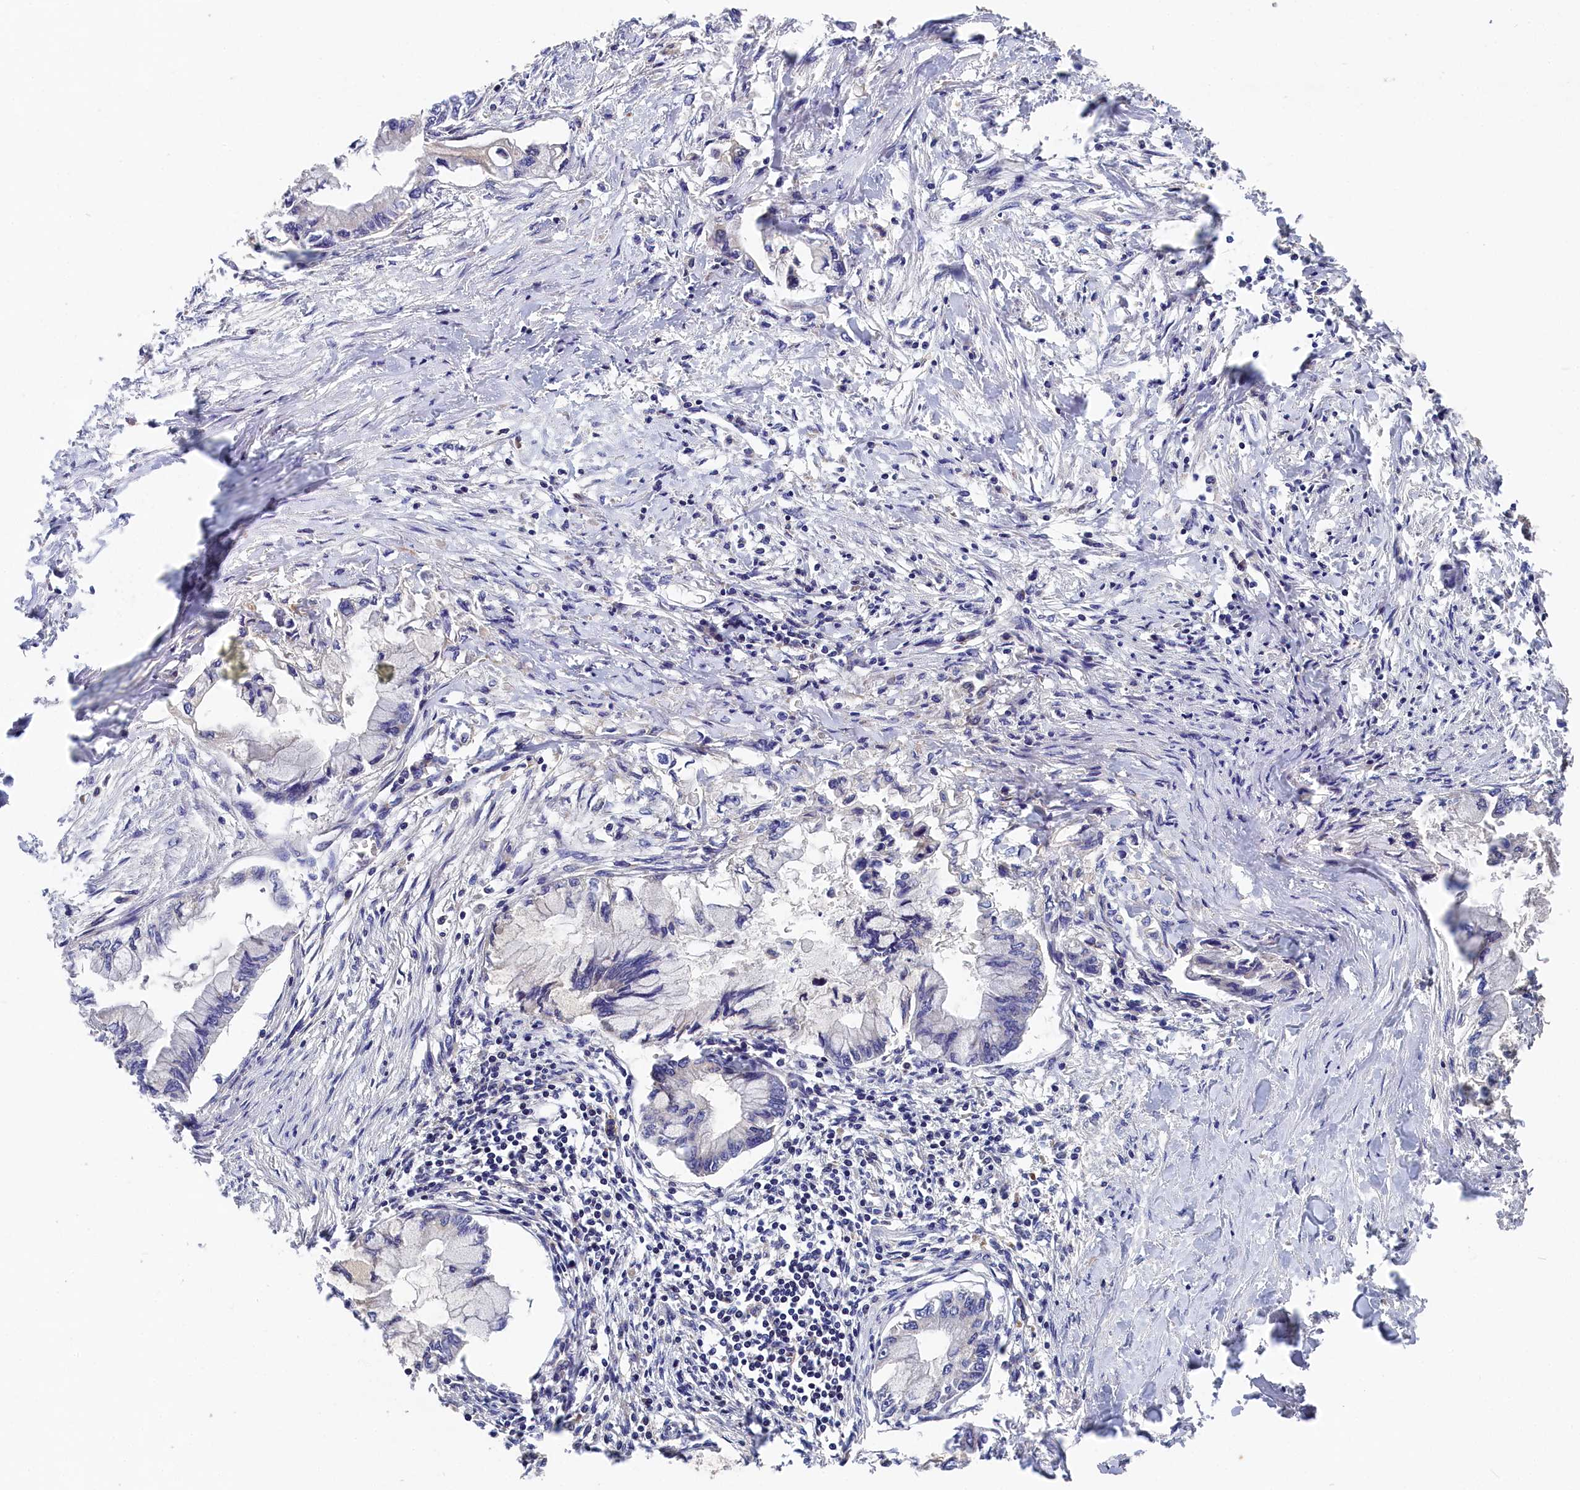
{"staining": {"intensity": "negative", "quantity": "none", "location": "none"}, "tissue": "pancreatic cancer", "cell_type": "Tumor cells", "image_type": "cancer", "snomed": [{"axis": "morphology", "description": "Adenocarcinoma, NOS"}, {"axis": "topography", "description": "Pancreas"}], "caption": "Immunohistochemistry of human pancreatic cancer (adenocarcinoma) shows no expression in tumor cells.", "gene": "DHRS11", "patient": {"sex": "male", "age": 48}}